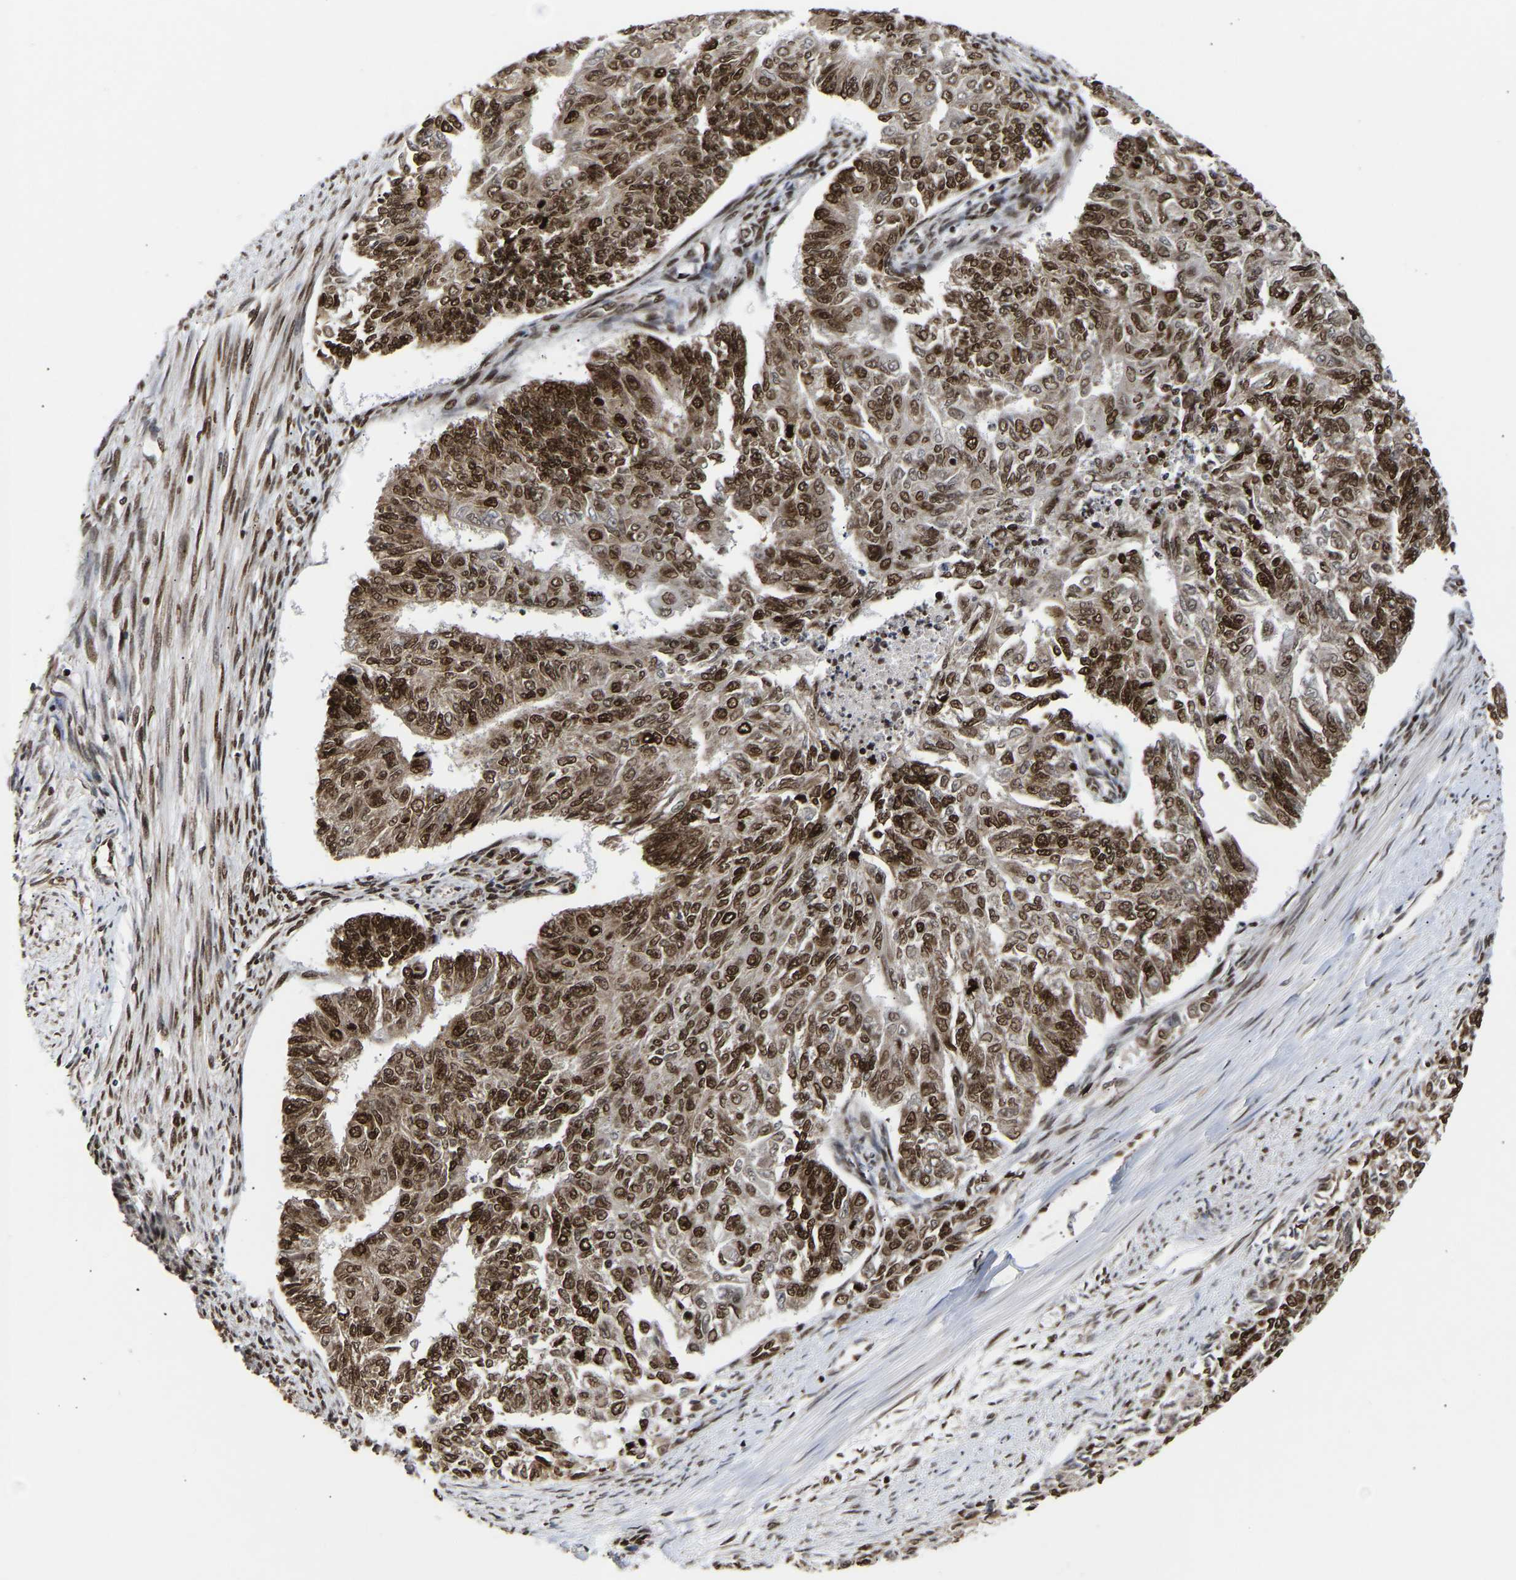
{"staining": {"intensity": "strong", "quantity": ">75%", "location": "cytoplasmic/membranous,nuclear"}, "tissue": "endometrial cancer", "cell_type": "Tumor cells", "image_type": "cancer", "snomed": [{"axis": "morphology", "description": "Adenocarcinoma, NOS"}, {"axis": "topography", "description": "Endometrium"}], "caption": "Human endometrial cancer (adenocarcinoma) stained with a protein marker shows strong staining in tumor cells.", "gene": "PSIP1", "patient": {"sex": "female", "age": 32}}